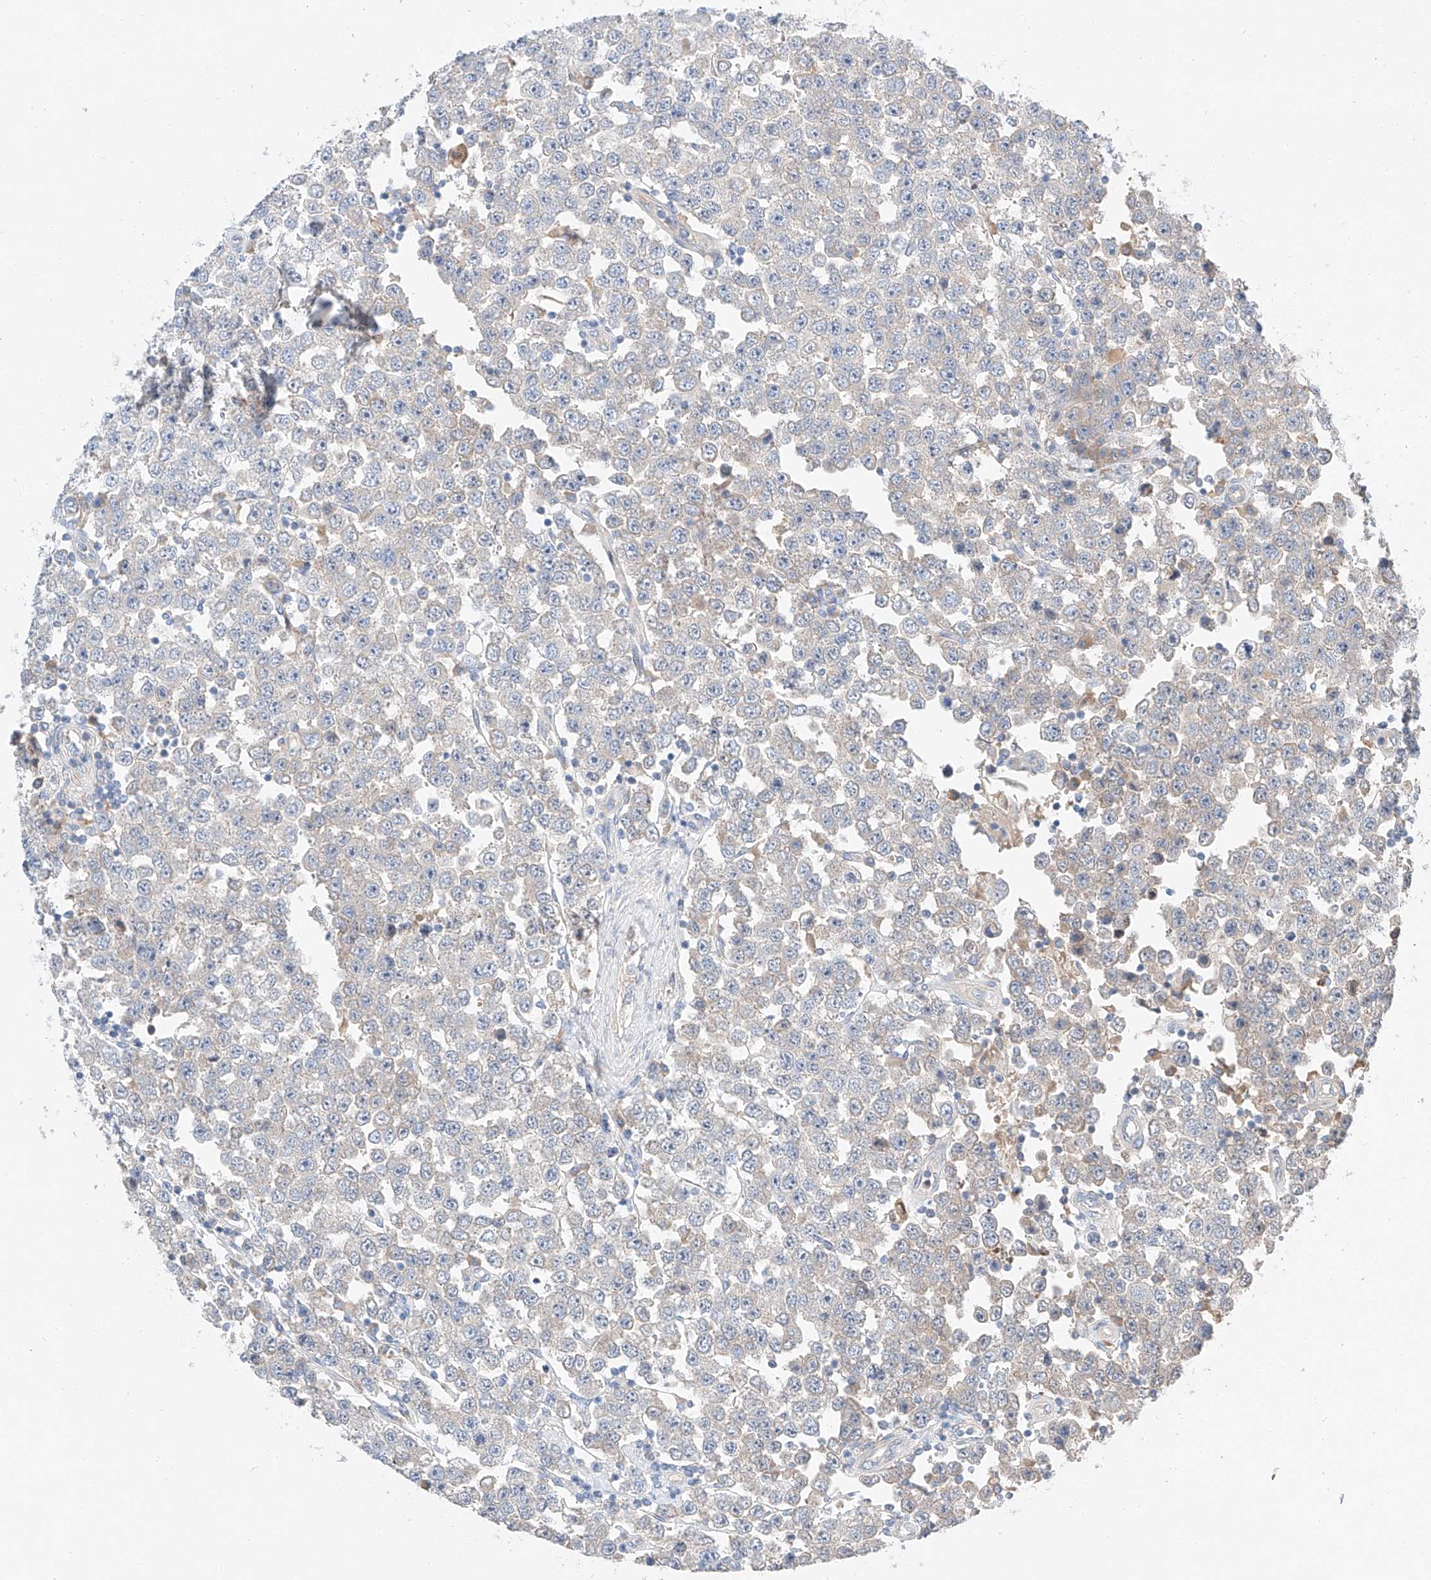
{"staining": {"intensity": "negative", "quantity": "none", "location": "none"}, "tissue": "testis cancer", "cell_type": "Tumor cells", "image_type": "cancer", "snomed": [{"axis": "morphology", "description": "Seminoma, NOS"}, {"axis": "topography", "description": "Testis"}], "caption": "IHC micrograph of neoplastic tissue: testis seminoma stained with DAB demonstrates no significant protein expression in tumor cells.", "gene": "RUSC1", "patient": {"sex": "male", "age": 28}}